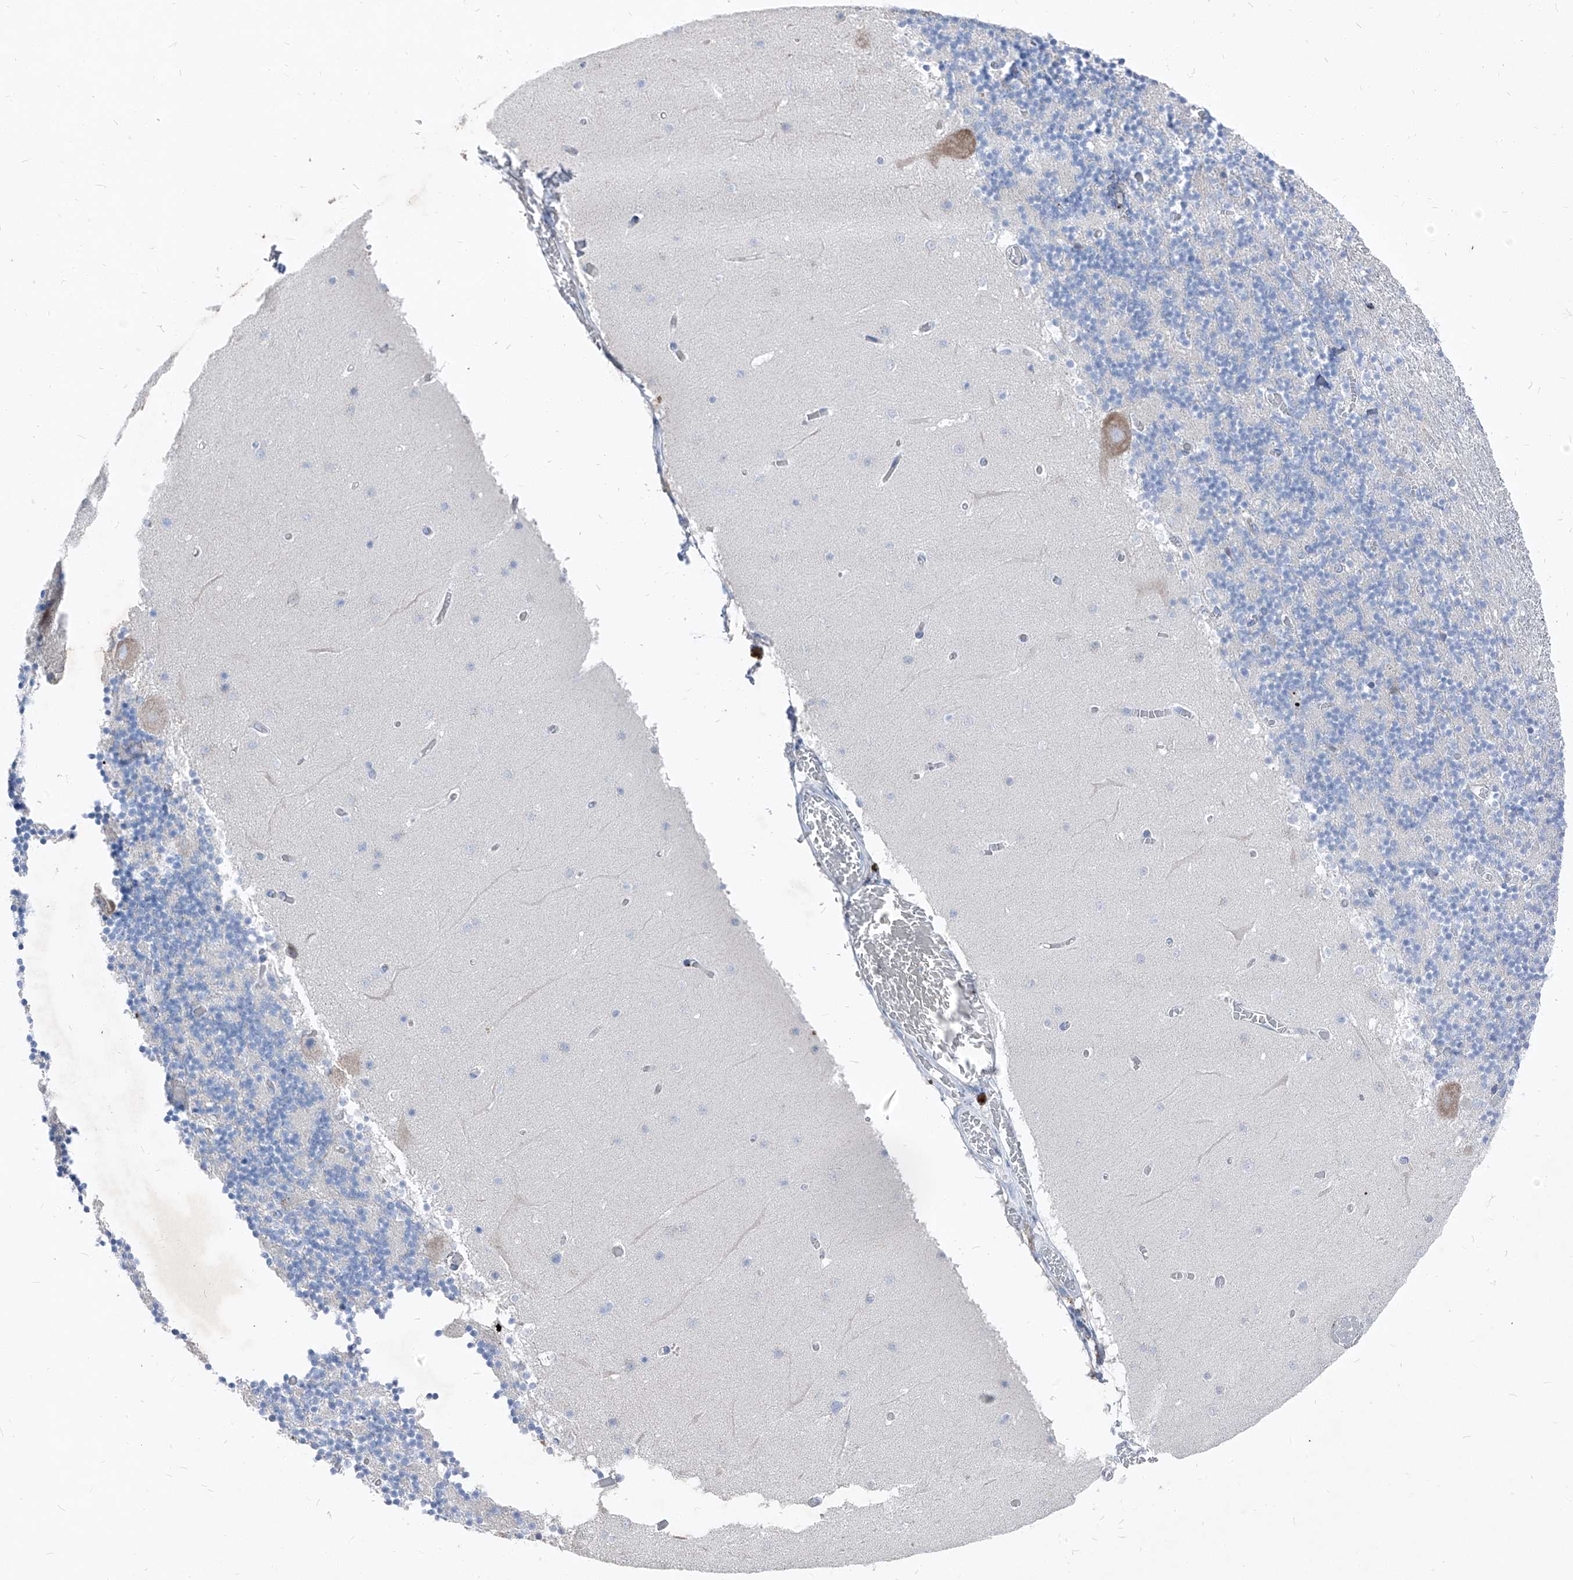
{"staining": {"intensity": "negative", "quantity": "none", "location": "none"}, "tissue": "cerebellum", "cell_type": "Cells in granular layer", "image_type": "normal", "snomed": [{"axis": "morphology", "description": "Normal tissue, NOS"}, {"axis": "topography", "description": "Cerebellum"}], "caption": "There is no significant expression in cells in granular layer of cerebellum. Nuclei are stained in blue.", "gene": "IFI27", "patient": {"sex": "female", "age": 28}}